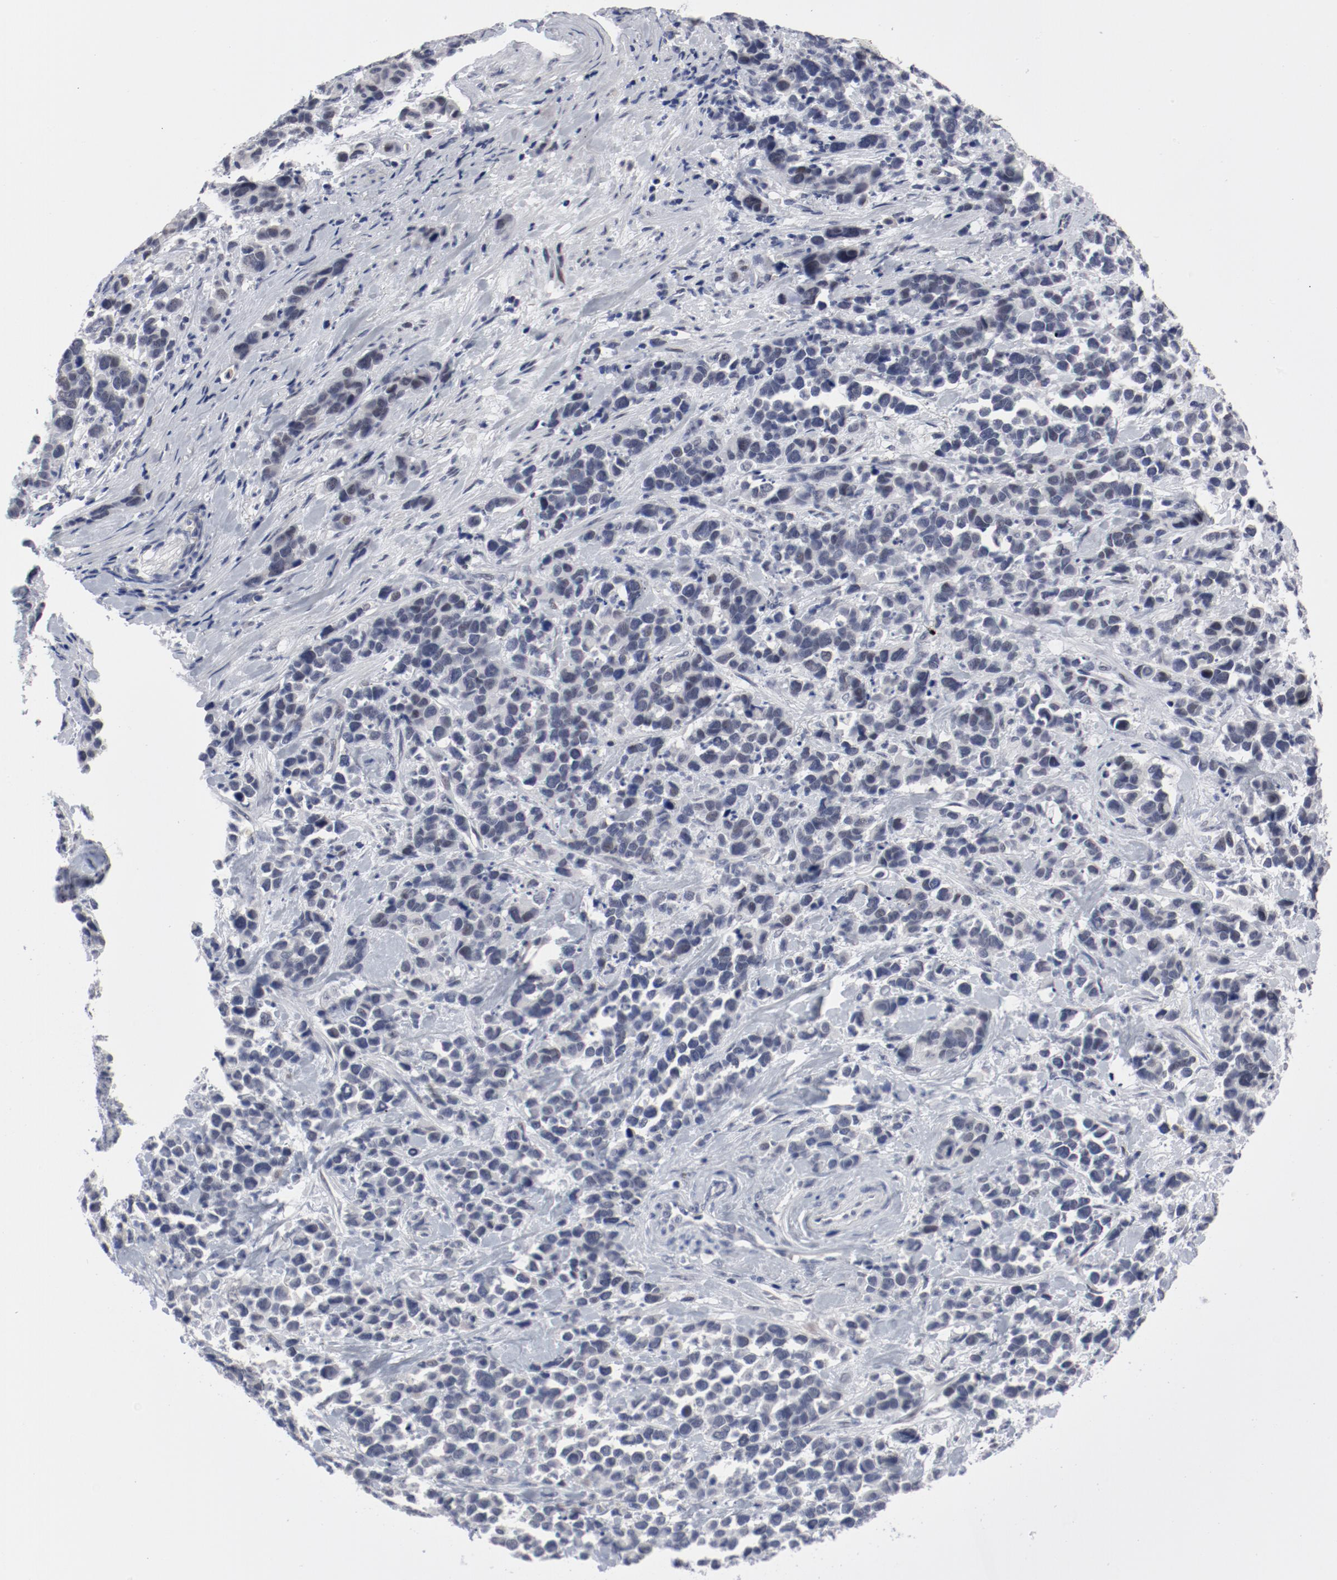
{"staining": {"intensity": "negative", "quantity": "none", "location": "none"}, "tissue": "stomach cancer", "cell_type": "Tumor cells", "image_type": "cancer", "snomed": [{"axis": "morphology", "description": "Adenocarcinoma, NOS"}, {"axis": "topography", "description": "Stomach, upper"}], "caption": "Human adenocarcinoma (stomach) stained for a protein using immunohistochemistry (IHC) shows no positivity in tumor cells.", "gene": "ANKLE2", "patient": {"sex": "male", "age": 71}}